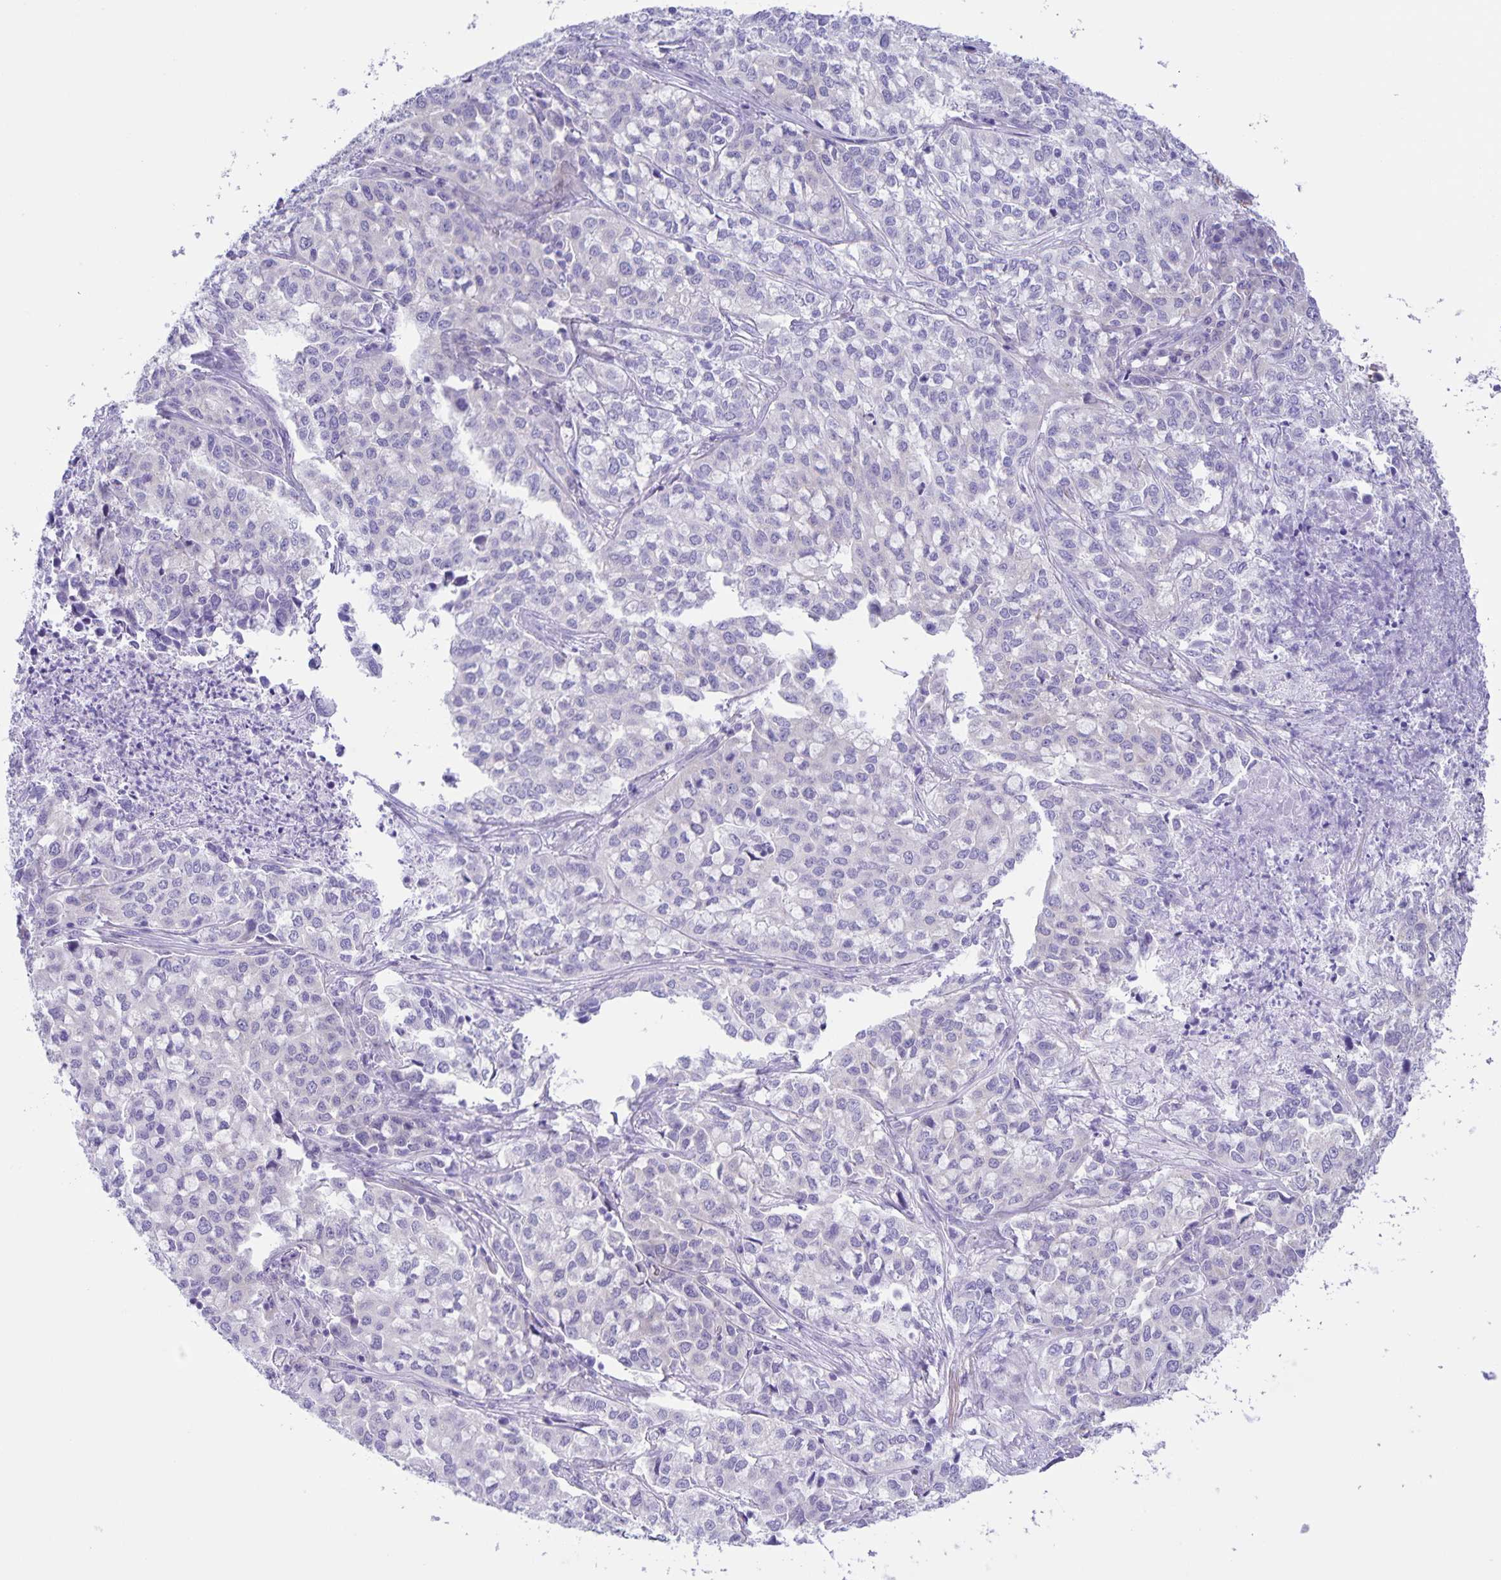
{"staining": {"intensity": "negative", "quantity": "none", "location": "none"}, "tissue": "lung cancer", "cell_type": "Tumor cells", "image_type": "cancer", "snomed": [{"axis": "morphology", "description": "Adenocarcinoma, NOS"}, {"axis": "morphology", "description": "Adenocarcinoma, metastatic, NOS"}, {"axis": "topography", "description": "Lymph node"}, {"axis": "topography", "description": "Lung"}], "caption": "A histopathology image of human lung cancer is negative for staining in tumor cells. (DAB (3,3'-diaminobenzidine) immunohistochemistry (IHC) with hematoxylin counter stain).", "gene": "CAPSL", "patient": {"sex": "female", "age": 65}}